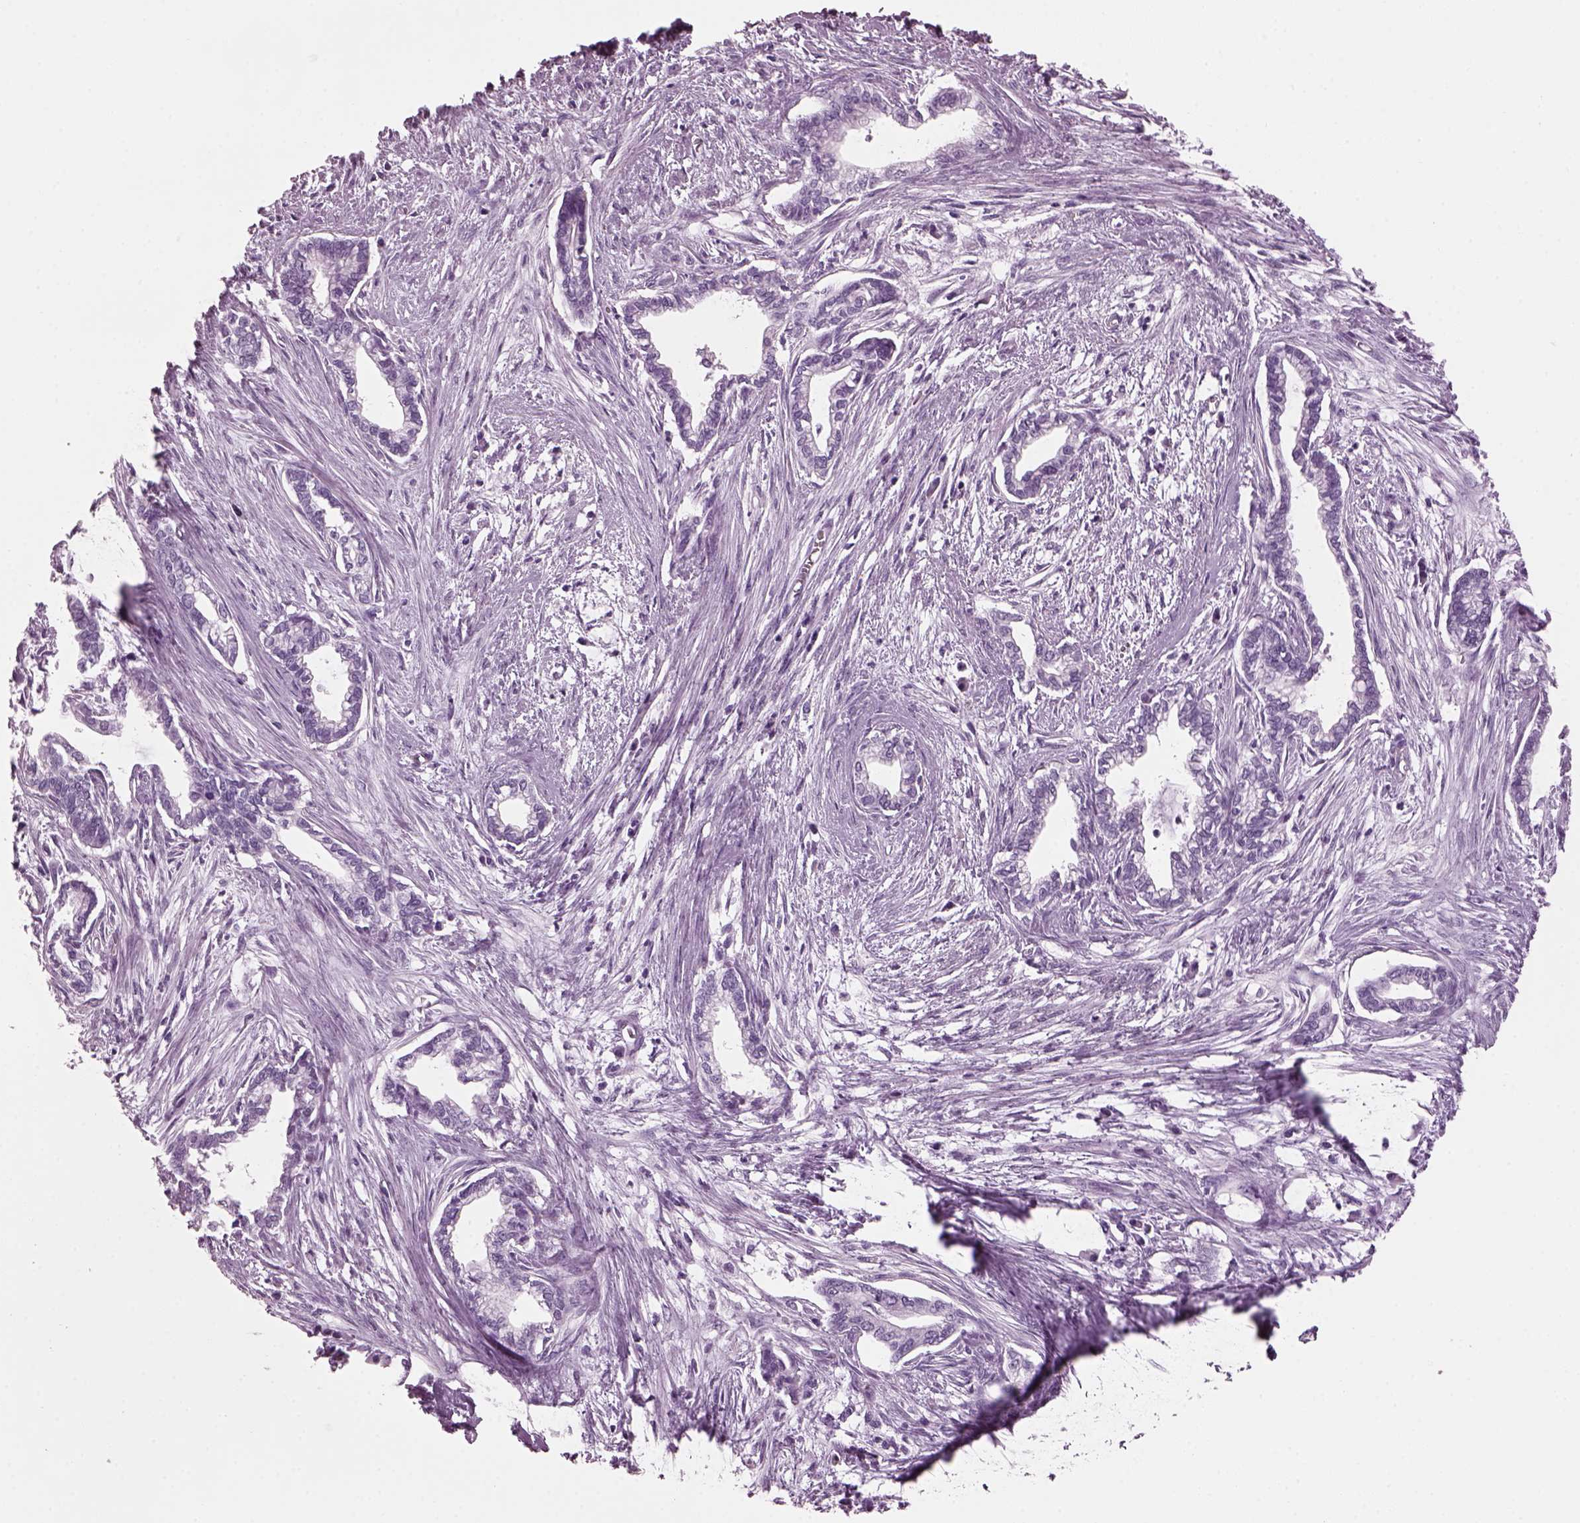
{"staining": {"intensity": "negative", "quantity": "none", "location": "none"}, "tissue": "cervical cancer", "cell_type": "Tumor cells", "image_type": "cancer", "snomed": [{"axis": "morphology", "description": "Adenocarcinoma, NOS"}, {"axis": "topography", "description": "Cervix"}], "caption": "This is a histopathology image of immunohistochemistry staining of adenocarcinoma (cervical), which shows no expression in tumor cells.", "gene": "KRTAP3-2", "patient": {"sex": "female", "age": 62}}